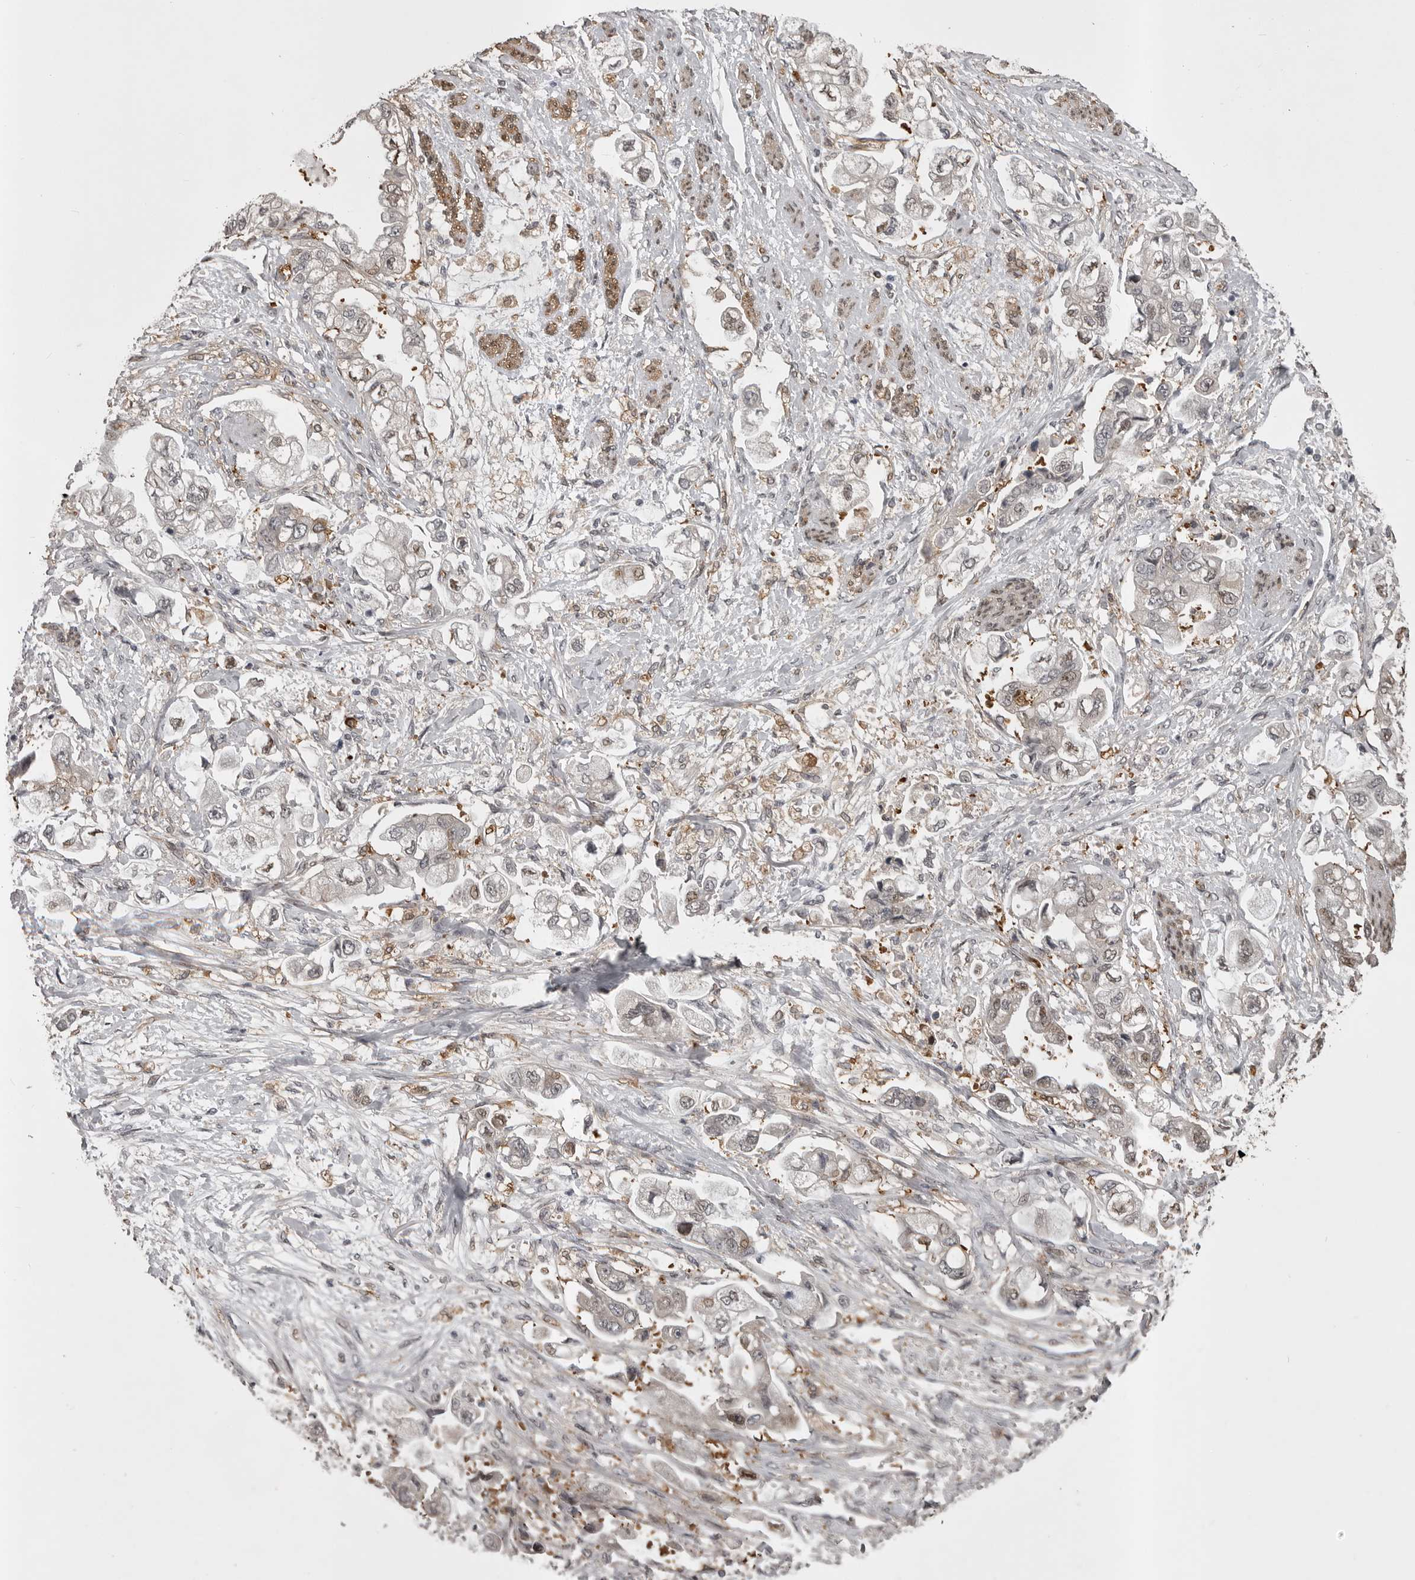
{"staining": {"intensity": "negative", "quantity": "none", "location": "none"}, "tissue": "stomach cancer", "cell_type": "Tumor cells", "image_type": "cancer", "snomed": [{"axis": "morphology", "description": "Adenocarcinoma, NOS"}, {"axis": "topography", "description": "Stomach"}], "caption": "Immunohistochemical staining of adenocarcinoma (stomach) shows no significant expression in tumor cells. (Stains: DAB (3,3'-diaminobenzidine) IHC with hematoxylin counter stain, Microscopy: brightfield microscopy at high magnification).", "gene": "SNX16", "patient": {"sex": "male", "age": 62}}